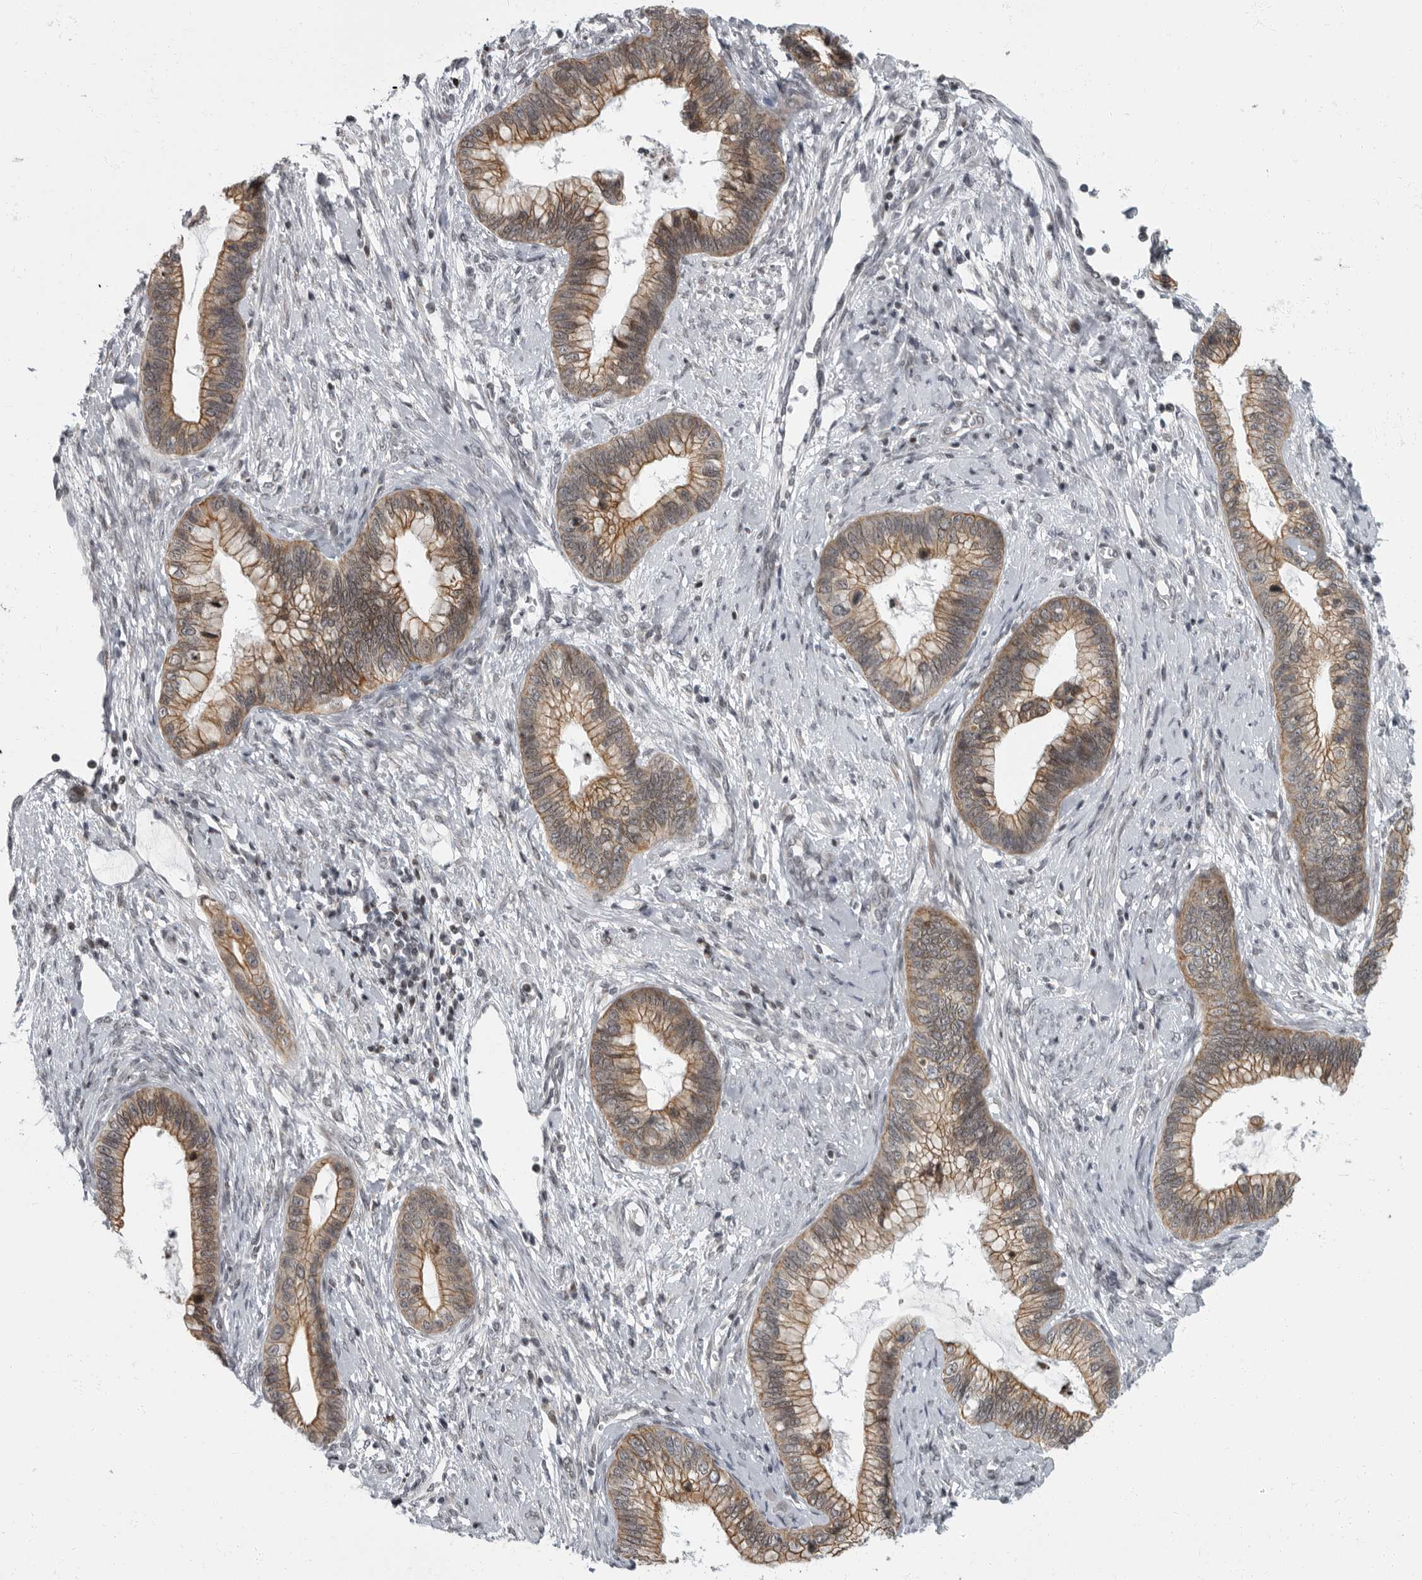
{"staining": {"intensity": "moderate", "quantity": ">75%", "location": "cytoplasmic/membranous"}, "tissue": "cervical cancer", "cell_type": "Tumor cells", "image_type": "cancer", "snomed": [{"axis": "morphology", "description": "Adenocarcinoma, NOS"}, {"axis": "topography", "description": "Cervix"}], "caption": "Immunohistochemical staining of cervical cancer (adenocarcinoma) demonstrates medium levels of moderate cytoplasmic/membranous positivity in about >75% of tumor cells.", "gene": "EVI5", "patient": {"sex": "female", "age": 44}}